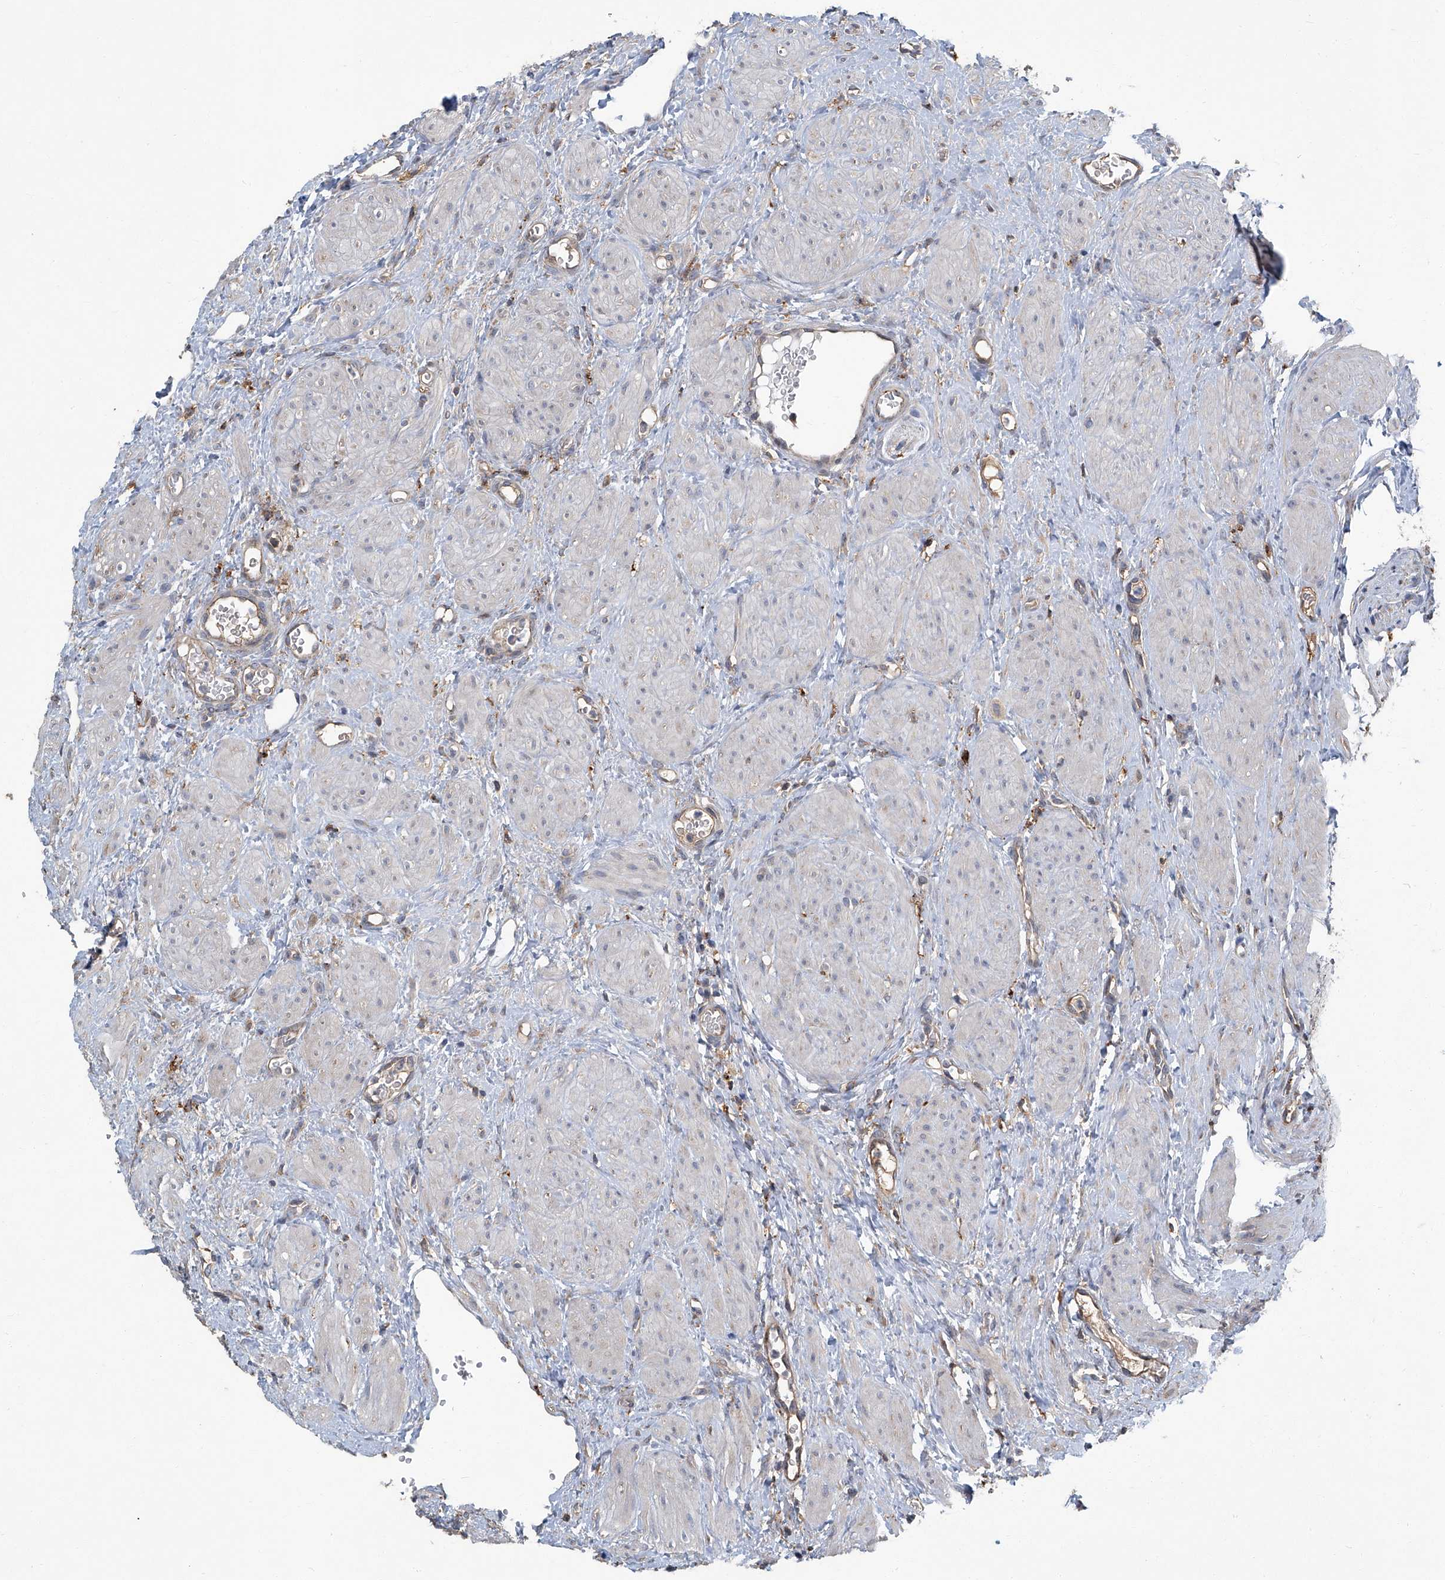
{"staining": {"intensity": "negative", "quantity": "none", "location": "none"}, "tissue": "ovary", "cell_type": "Ovarian stroma cells", "image_type": "normal", "snomed": [{"axis": "morphology", "description": "Normal tissue, NOS"}, {"axis": "morphology", "description": "Cyst, NOS"}, {"axis": "topography", "description": "Ovary"}], "caption": "Normal ovary was stained to show a protein in brown. There is no significant positivity in ovarian stroma cells.", "gene": "FAM167A", "patient": {"sex": "female", "age": 33}}